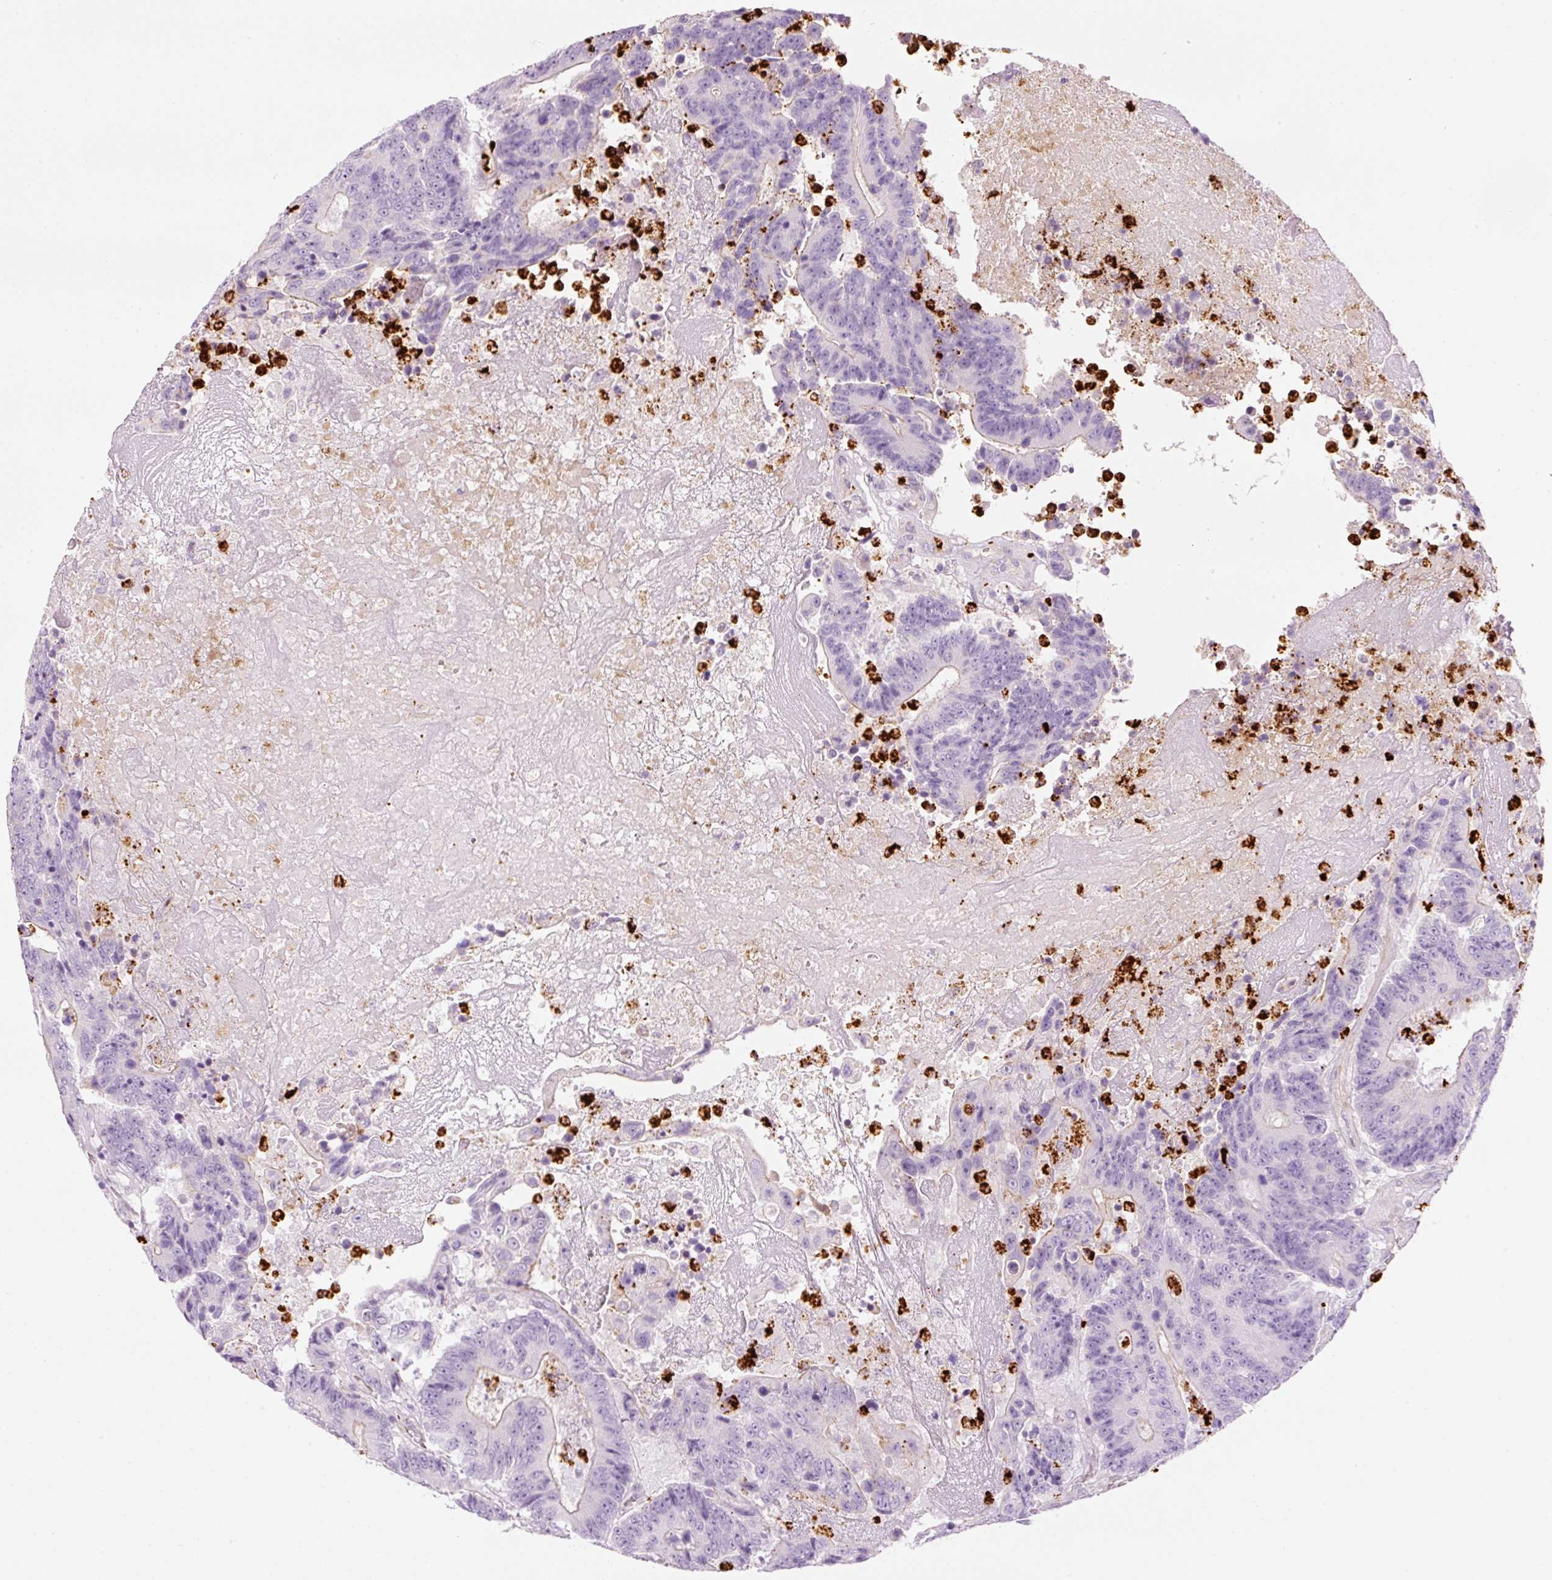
{"staining": {"intensity": "weak", "quantity": "<25%", "location": "cytoplasmic/membranous"}, "tissue": "colorectal cancer", "cell_type": "Tumor cells", "image_type": "cancer", "snomed": [{"axis": "morphology", "description": "Adenocarcinoma, NOS"}, {"axis": "topography", "description": "Colon"}], "caption": "IHC micrograph of adenocarcinoma (colorectal) stained for a protein (brown), which shows no staining in tumor cells.", "gene": "MAP3K3", "patient": {"sex": "male", "age": 83}}